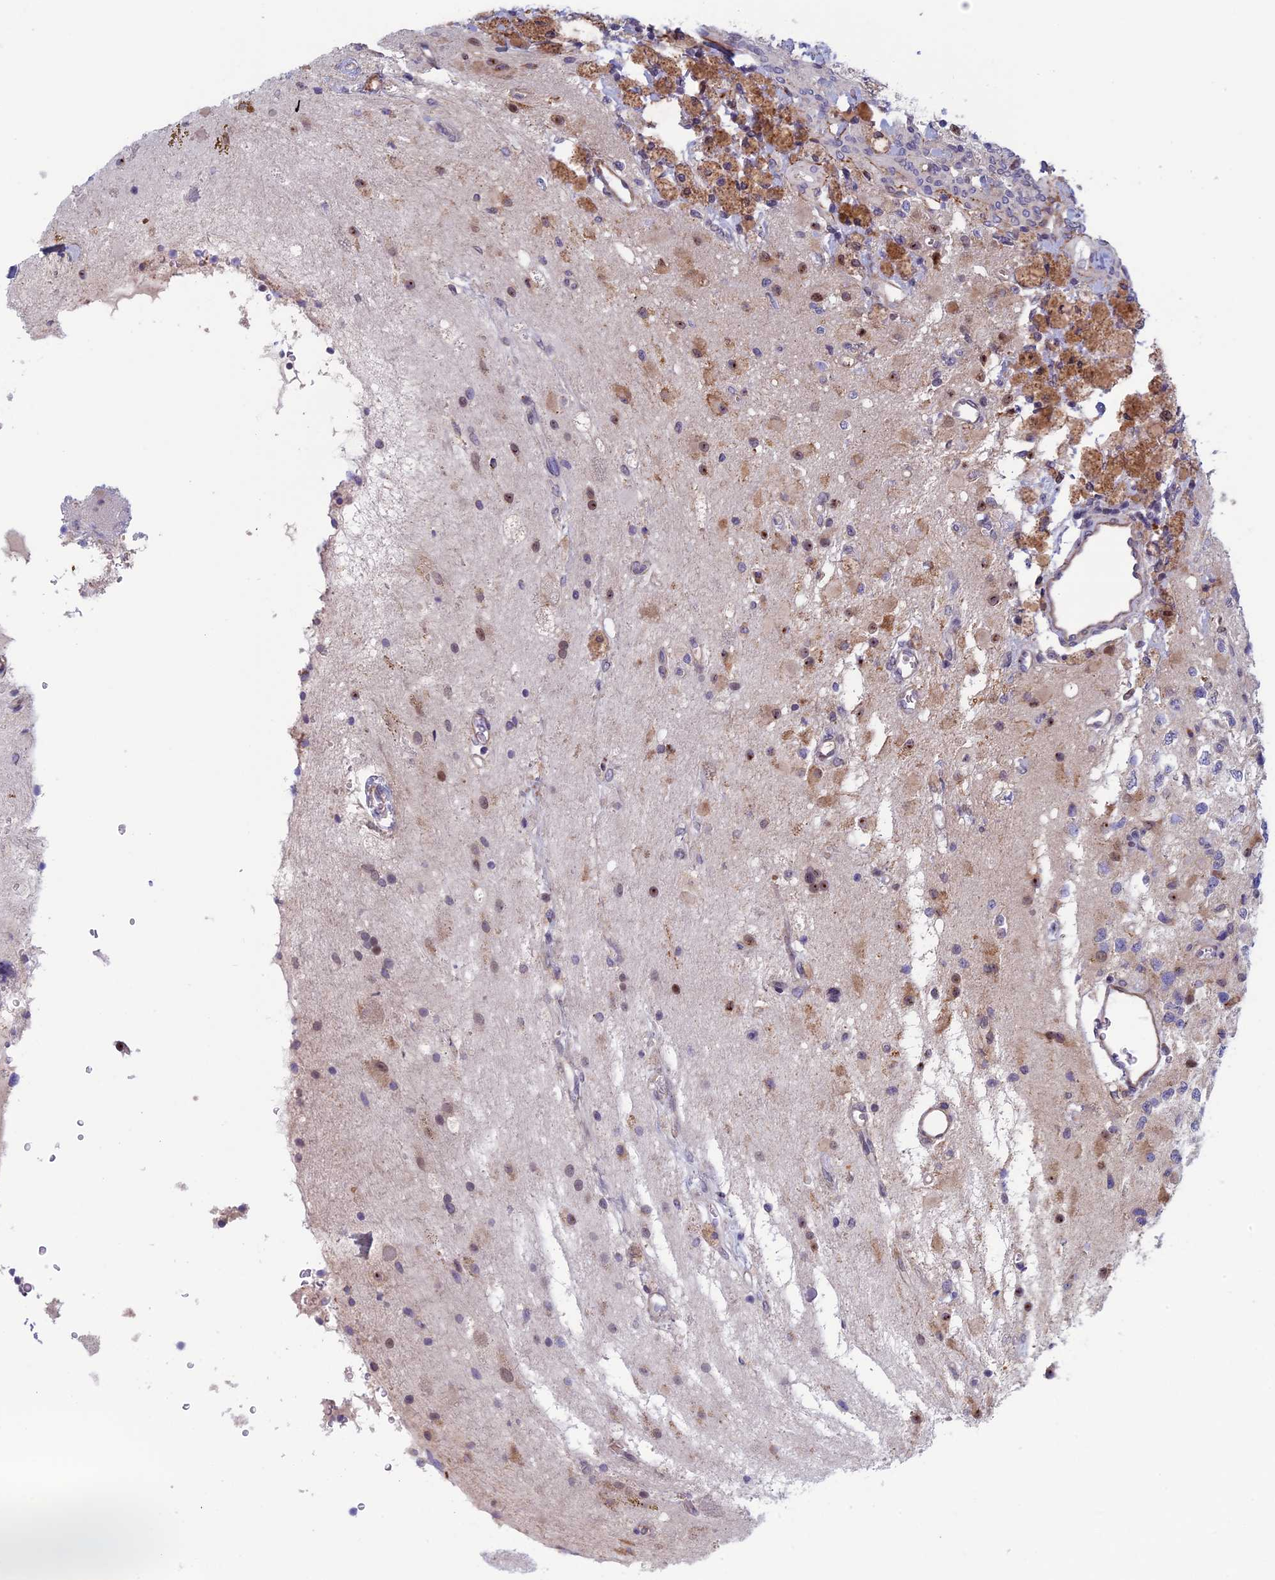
{"staining": {"intensity": "negative", "quantity": "none", "location": "none"}, "tissue": "glioma", "cell_type": "Tumor cells", "image_type": "cancer", "snomed": [{"axis": "morphology", "description": "Glioma, malignant, High grade"}, {"axis": "topography", "description": "Brain"}], "caption": "Tumor cells show no significant staining in malignant high-grade glioma.", "gene": "FADS1", "patient": {"sex": "male", "age": 34}}